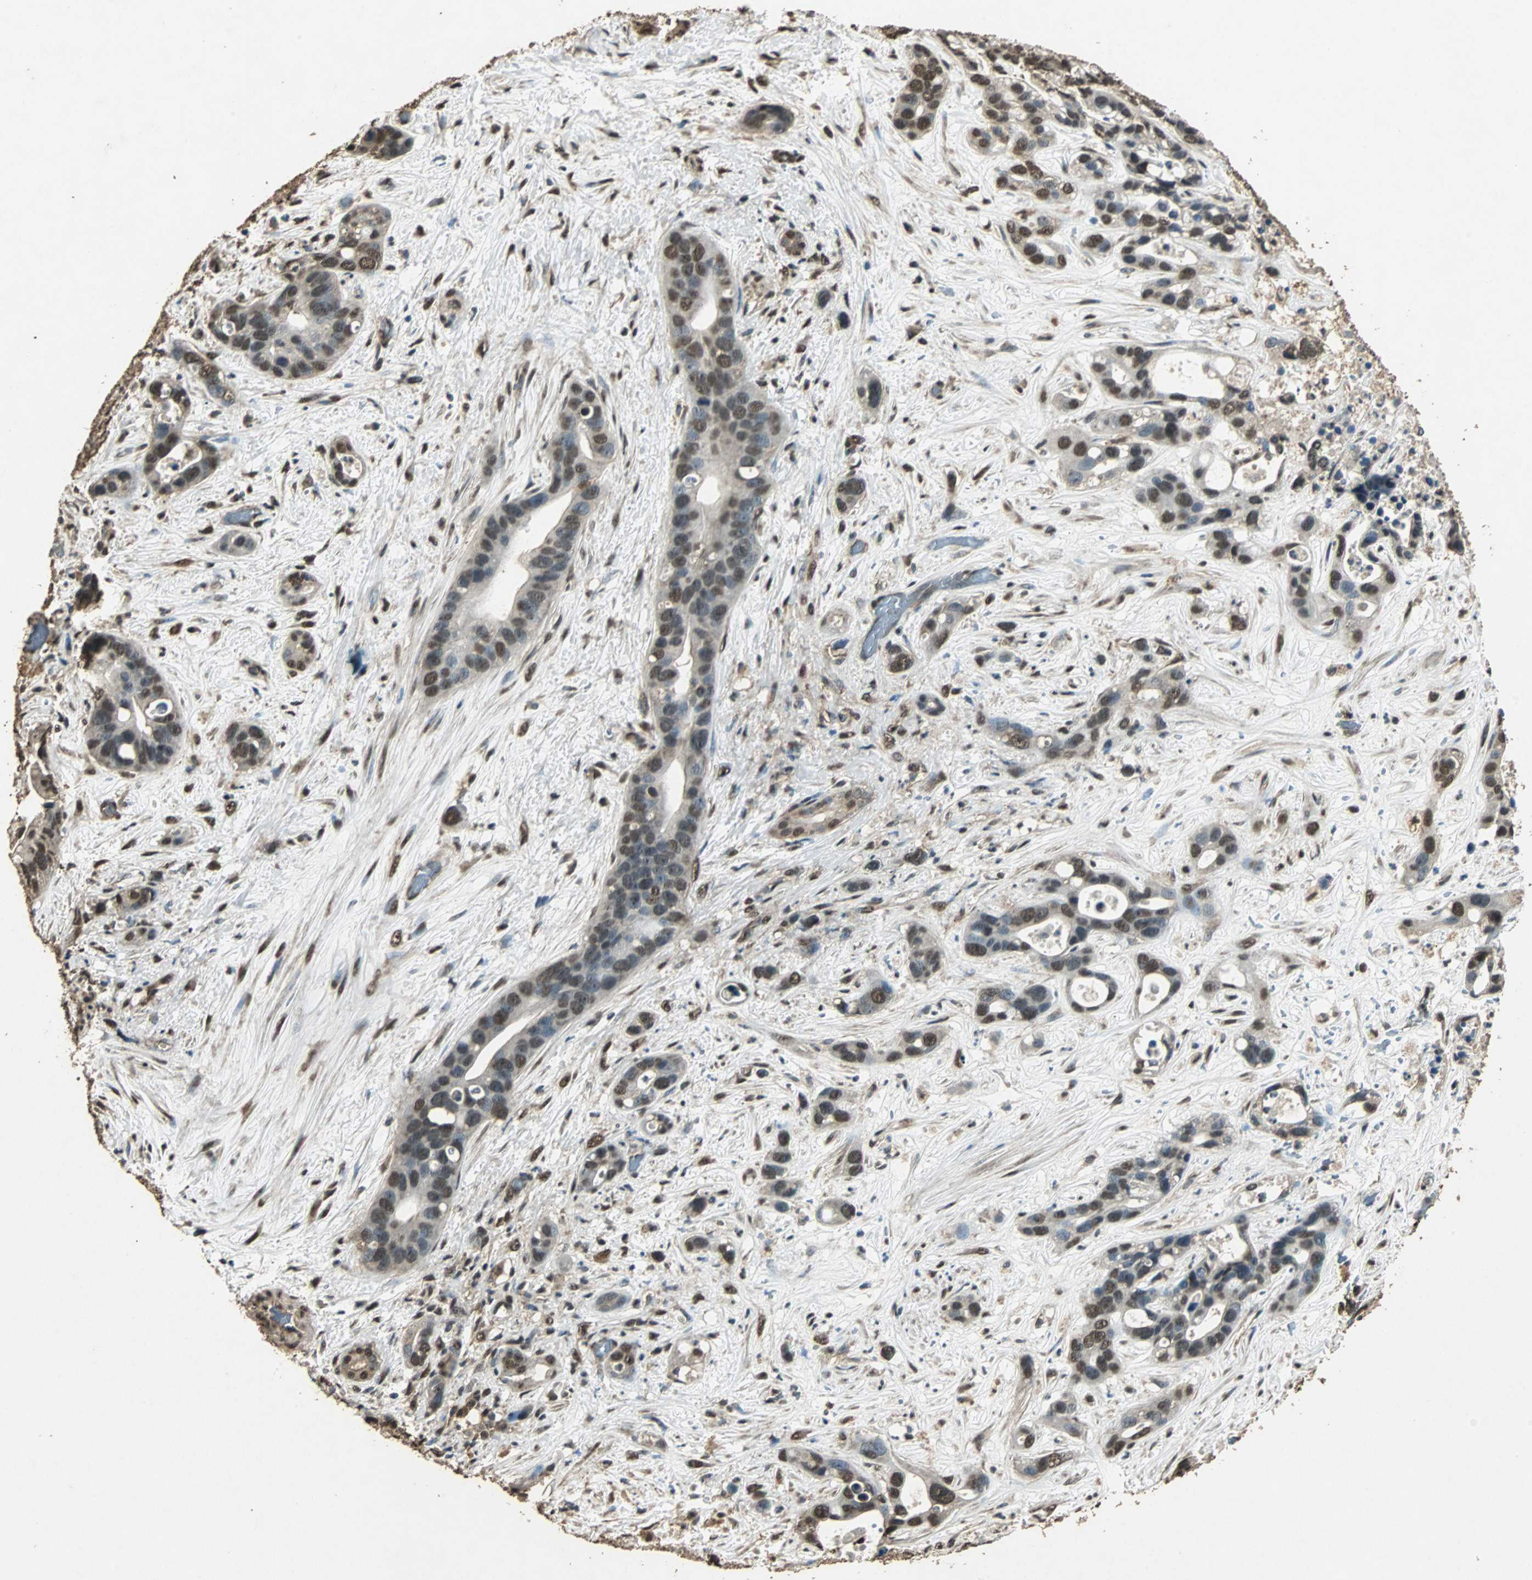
{"staining": {"intensity": "strong", "quantity": ">75%", "location": "cytoplasmic/membranous,nuclear"}, "tissue": "liver cancer", "cell_type": "Tumor cells", "image_type": "cancer", "snomed": [{"axis": "morphology", "description": "Cholangiocarcinoma"}, {"axis": "topography", "description": "Liver"}], "caption": "Immunohistochemical staining of human liver cholangiocarcinoma reveals strong cytoplasmic/membranous and nuclear protein positivity in approximately >75% of tumor cells.", "gene": "PPP1R13B", "patient": {"sex": "female", "age": 65}}